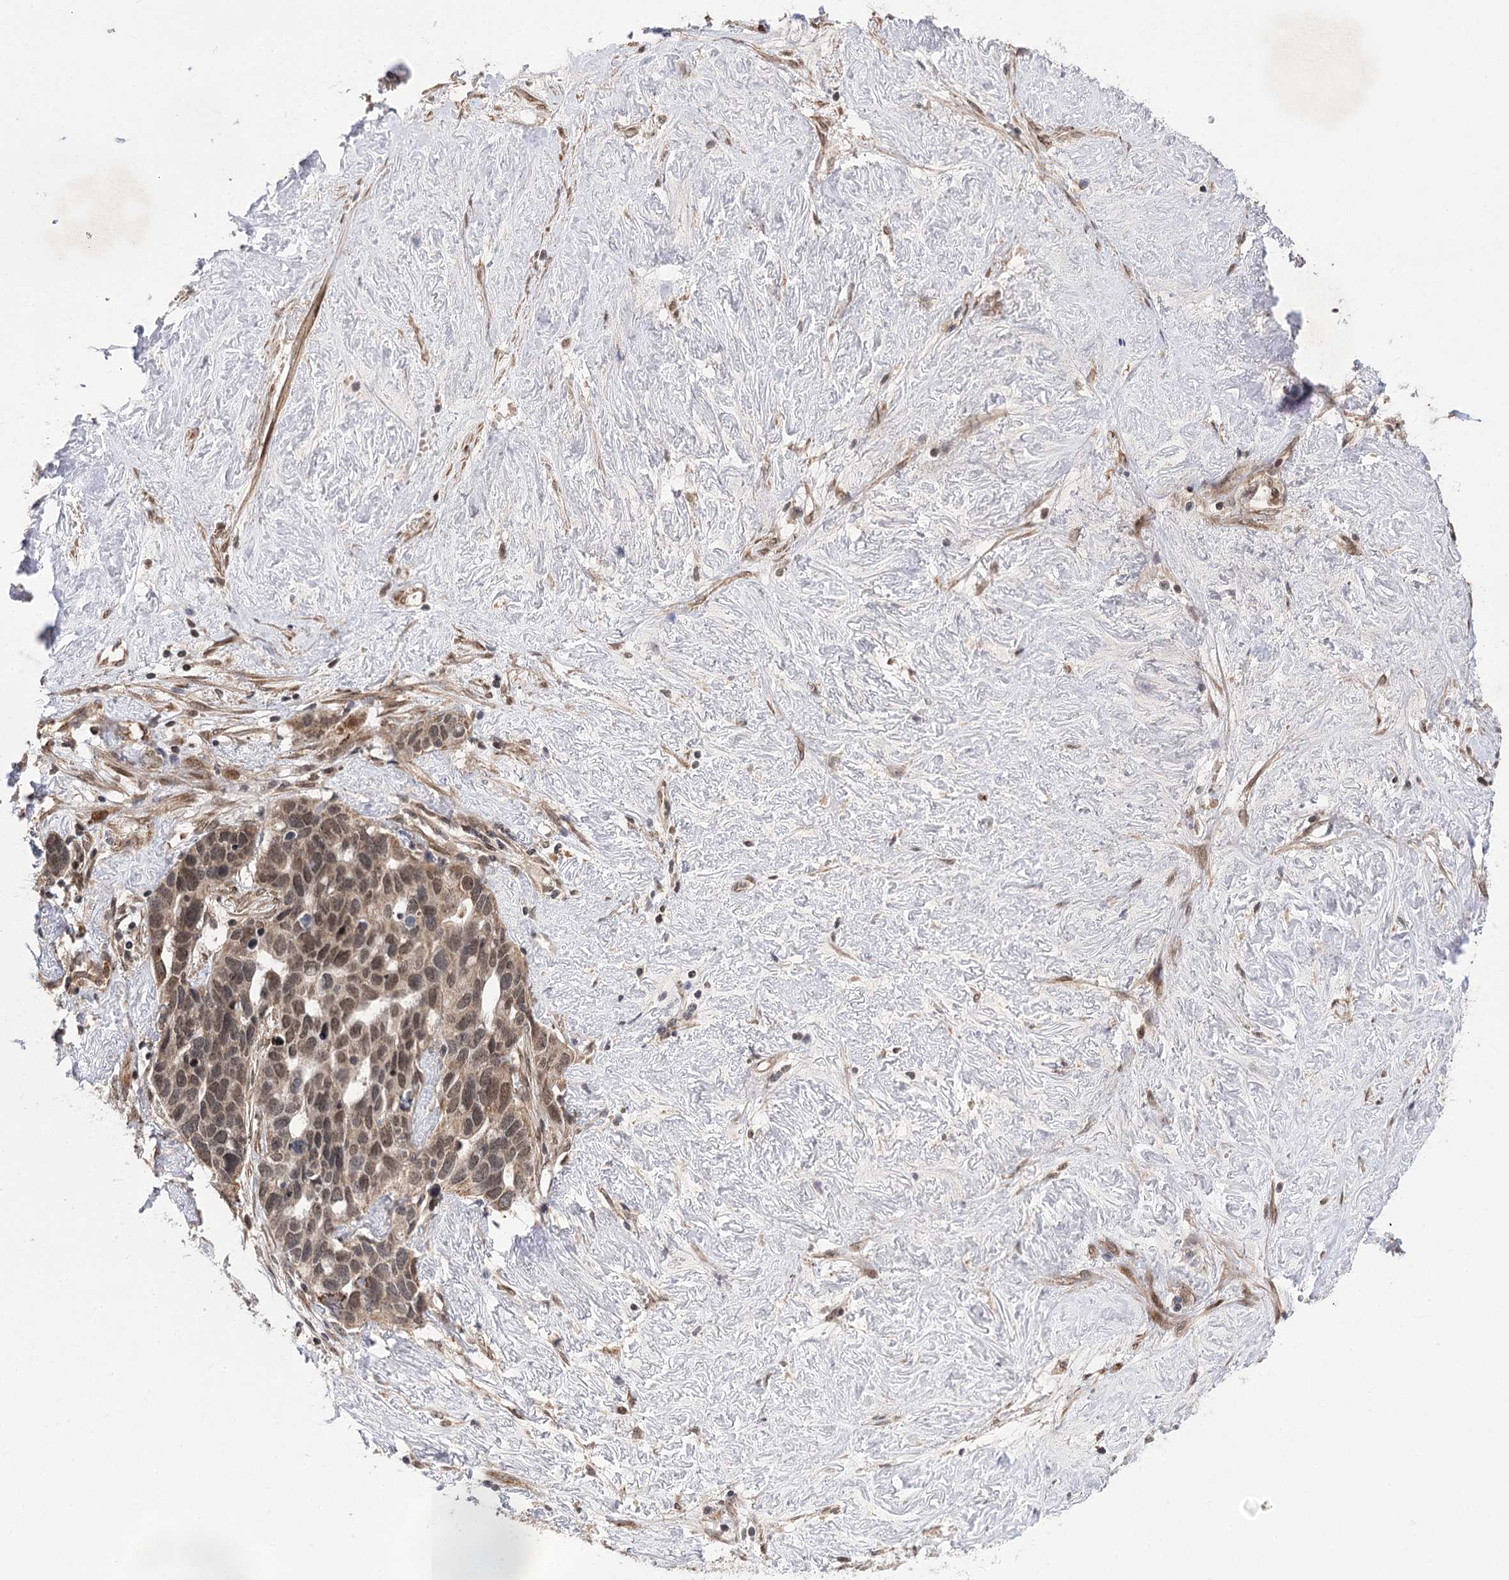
{"staining": {"intensity": "moderate", "quantity": ">75%", "location": "nuclear"}, "tissue": "ovarian cancer", "cell_type": "Tumor cells", "image_type": "cancer", "snomed": [{"axis": "morphology", "description": "Cystadenocarcinoma, serous, NOS"}, {"axis": "topography", "description": "Ovary"}], "caption": "Human ovarian serous cystadenocarcinoma stained with a protein marker demonstrates moderate staining in tumor cells.", "gene": "TENM2", "patient": {"sex": "female", "age": 54}}